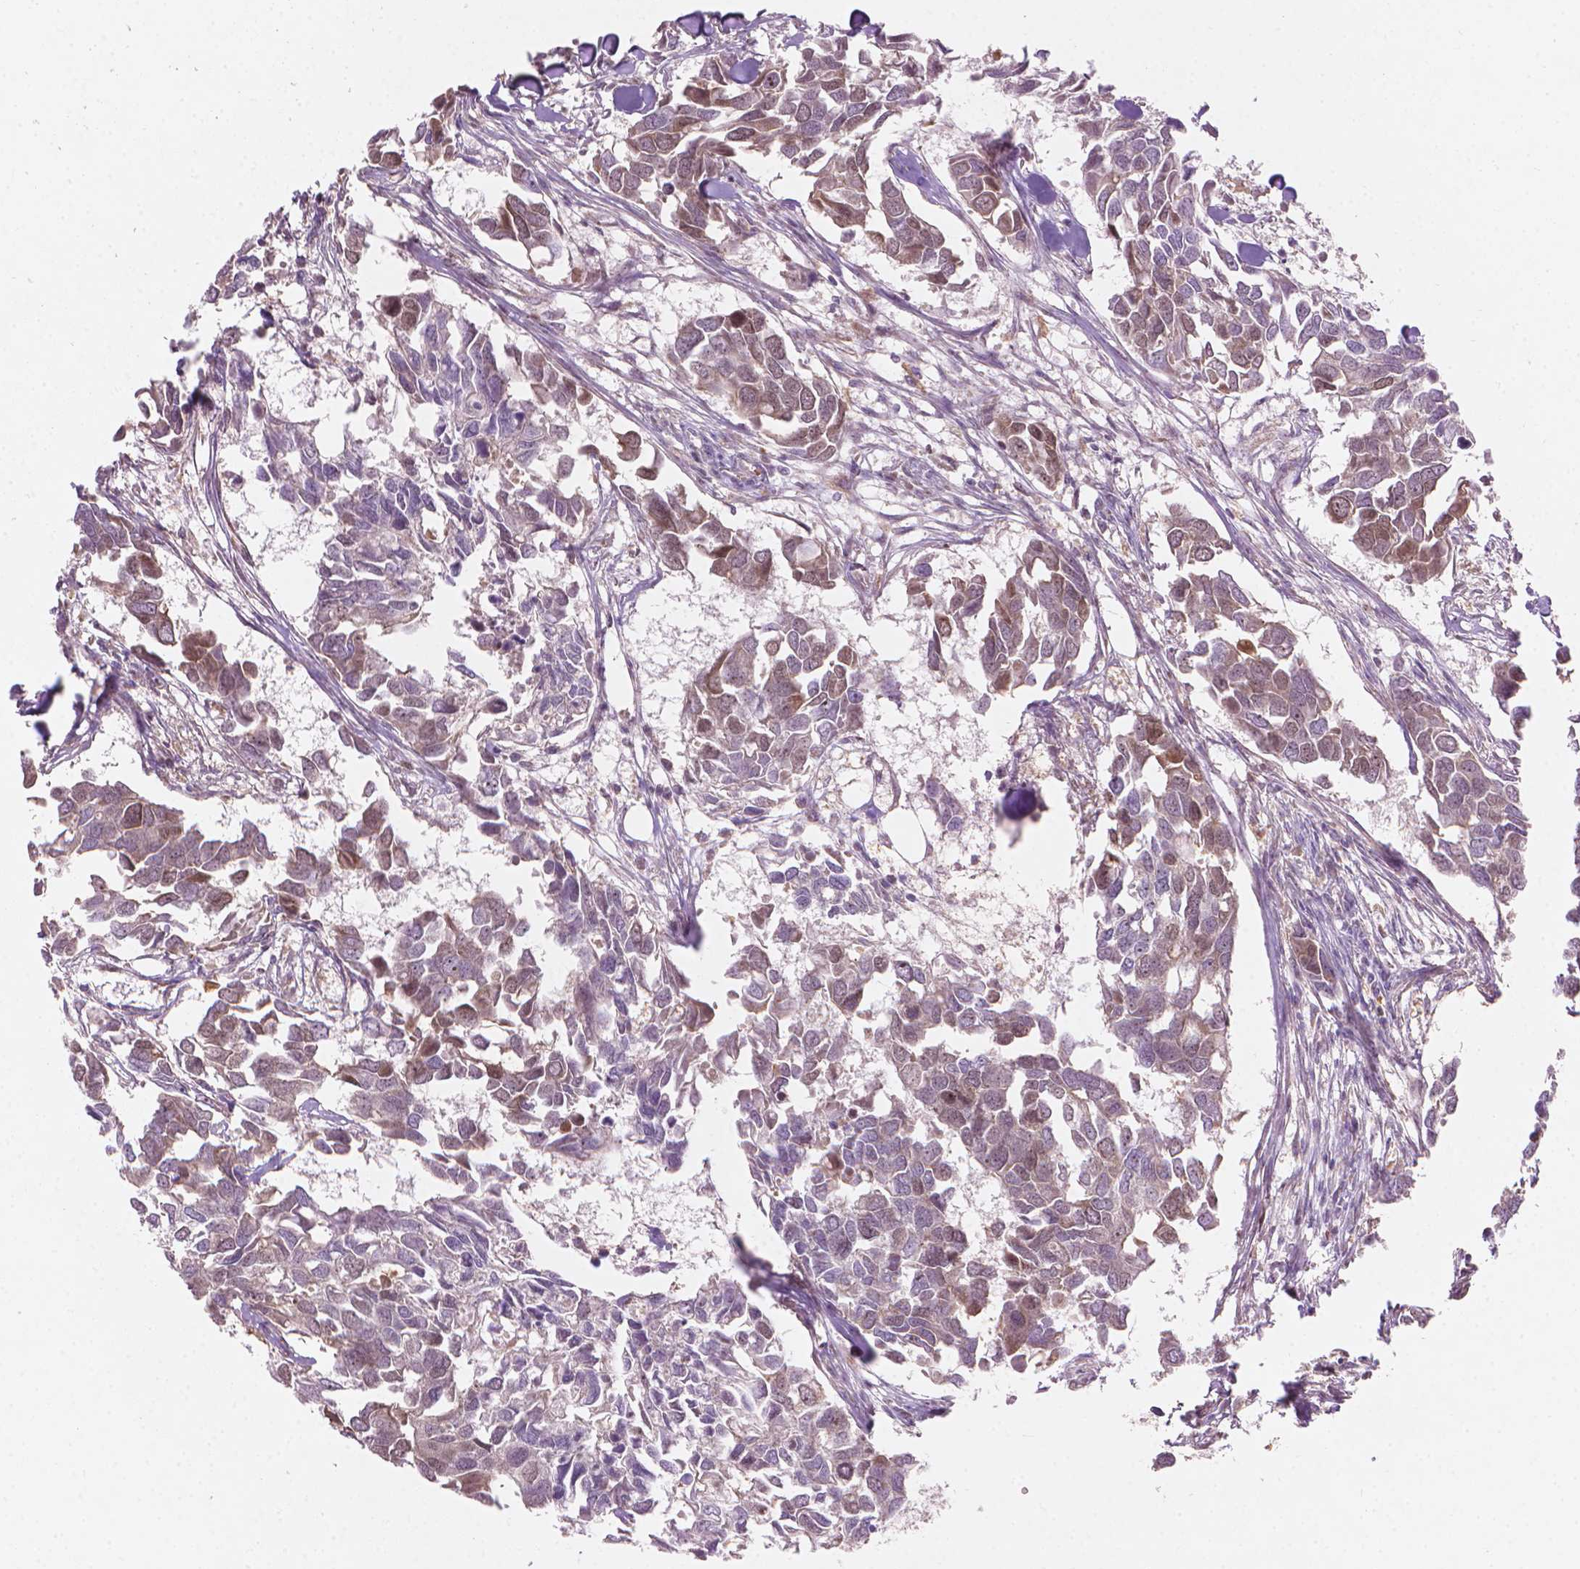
{"staining": {"intensity": "weak", "quantity": "<25%", "location": "cytoplasmic/membranous,nuclear"}, "tissue": "breast cancer", "cell_type": "Tumor cells", "image_type": "cancer", "snomed": [{"axis": "morphology", "description": "Duct carcinoma"}, {"axis": "topography", "description": "Breast"}], "caption": "Immunohistochemical staining of human breast cancer (infiltrating ductal carcinoma) displays no significant positivity in tumor cells. (DAB immunohistochemistry (IHC), high magnification).", "gene": "SMC2", "patient": {"sex": "female", "age": 83}}